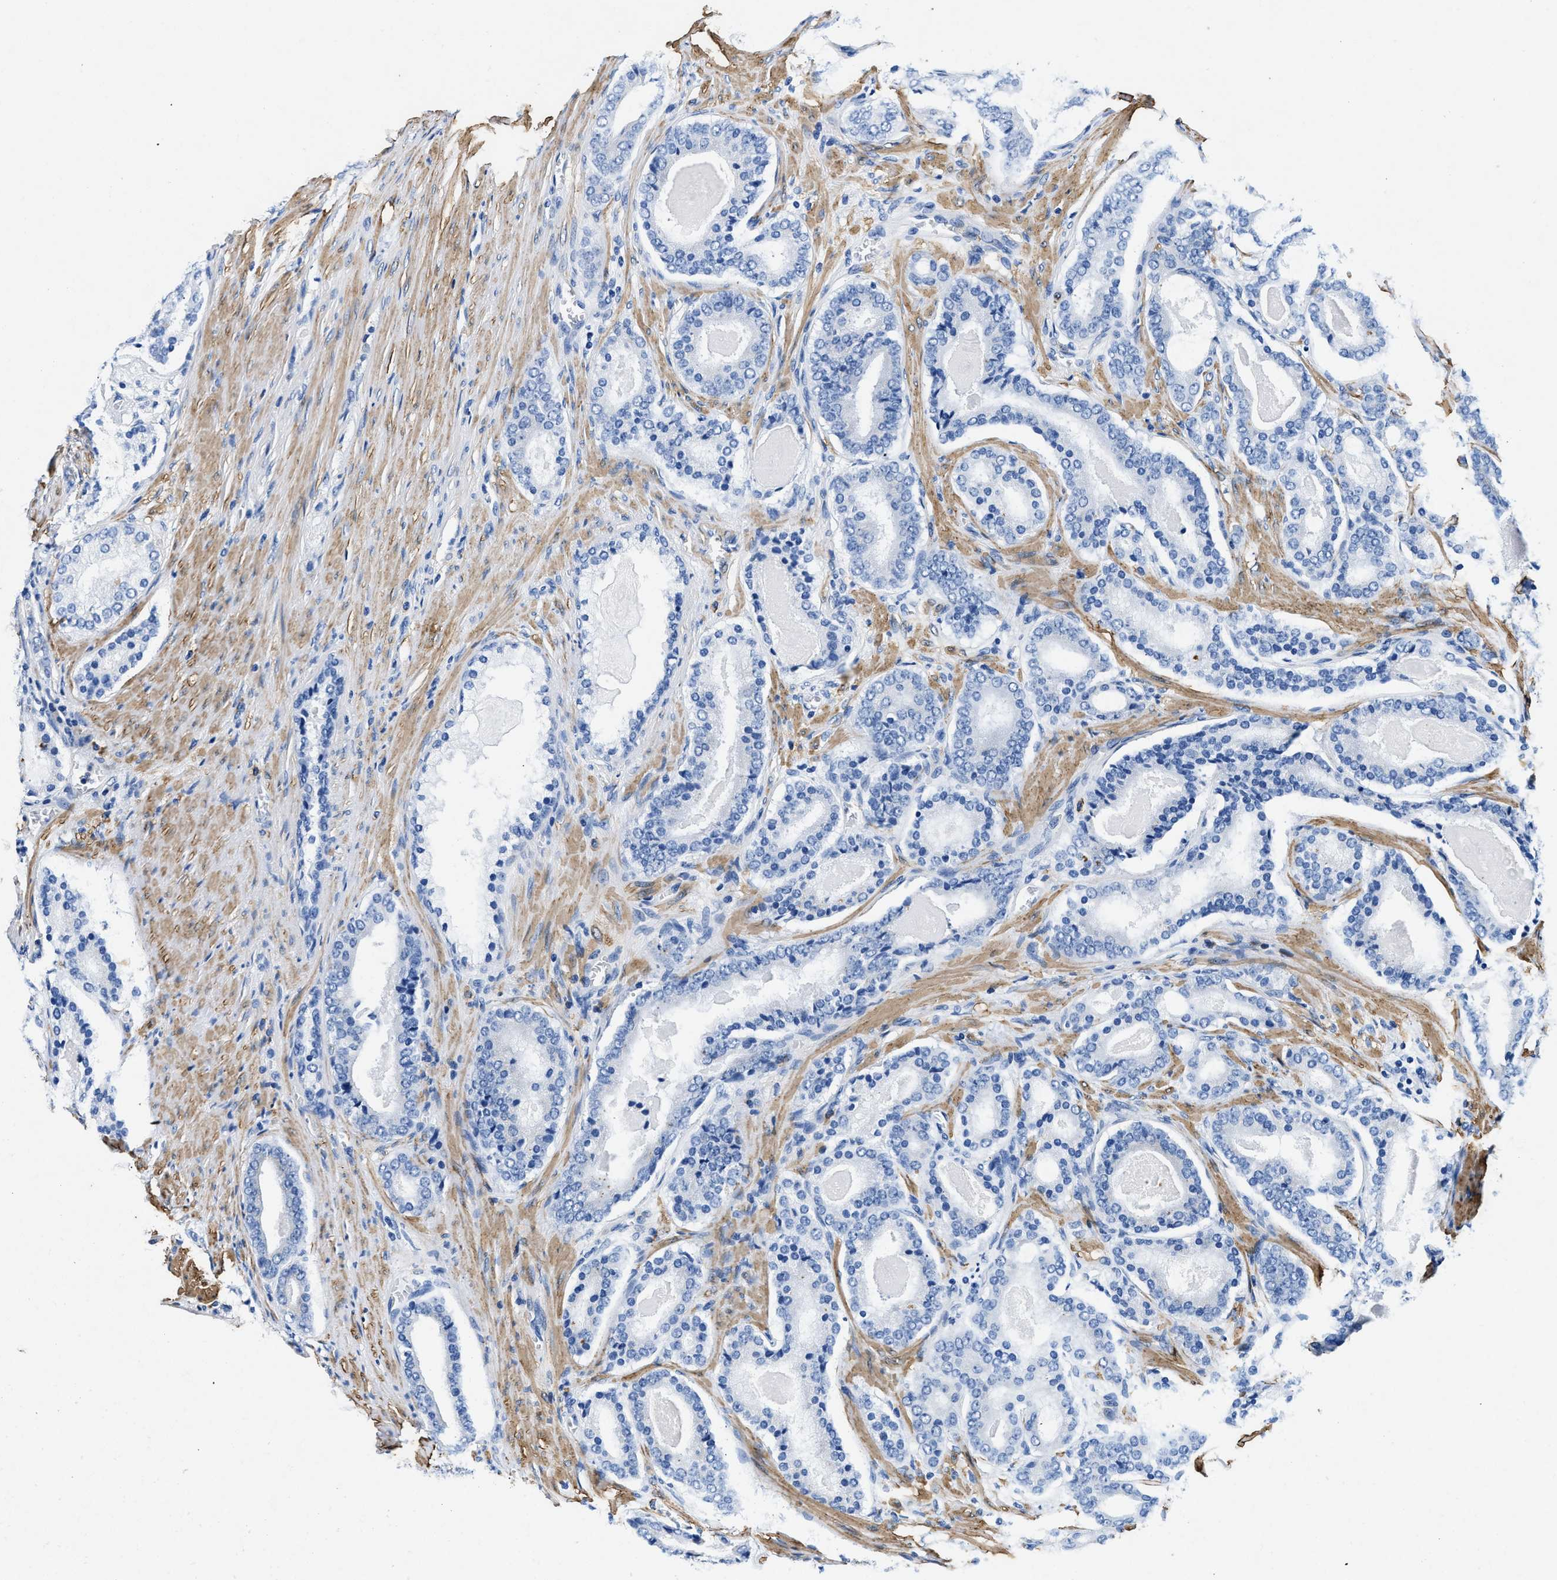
{"staining": {"intensity": "negative", "quantity": "none", "location": "none"}, "tissue": "prostate cancer", "cell_type": "Tumor cells", "image_type": "cancer", "snomed": [{"axis": "morphology", "description": "Adenocarcinoma, High grade"}, {"axis": "topography", "description": "Prostate"}], "caption": "Micrograph shows no protein staining in tumor cells of prostate high-grade adenocarcinoma tissue. (Brightfield microscopy of DAB (3,3'-diaminobenzidine) immunohistochemistry (IHC) at high magnification).", "gene": "TEX261", "patient": {"sex": "male", "age": 60}}